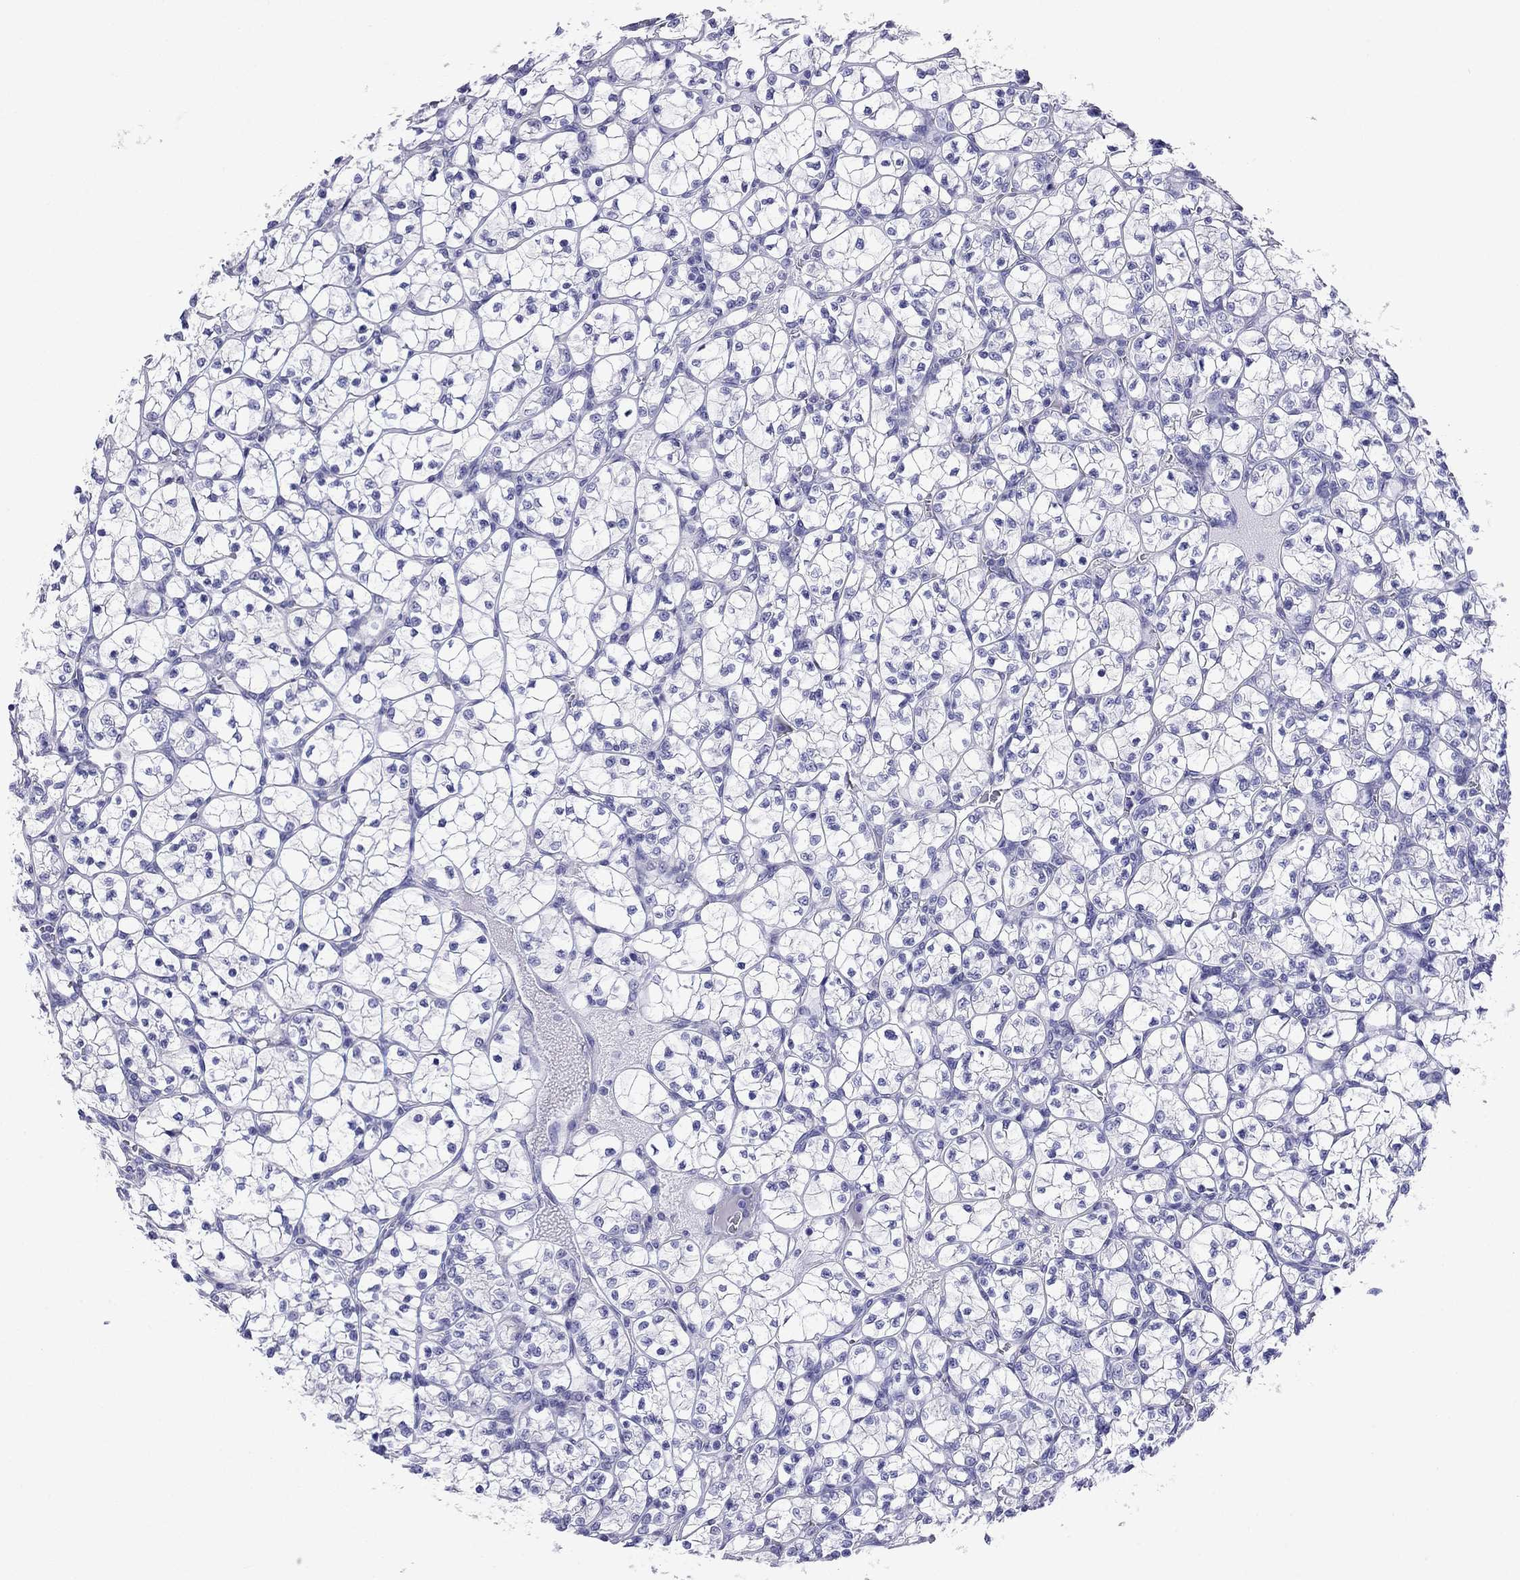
{"staining": {"intensity": "negative", "quantity": "none", "location": "none"}, "tissue": "renal cancer", "cell_type": "Tumor cells", "image_type": "cancer", "snomed": [{"axis": "morphology", "description": "Adenocarcinoma, NOS"}, {"axis": "topography", "description": "Kidney"}], "caption": "An image of human renal cancer (adenocarcinoma) is negative for staining in tumor cells. Brightfield microscopy of IHC stained with DAB (brown) and hematoxylin (blue), captured at high magnification.", "gene": "KIAA2012", "patient": {"sex": "female", "age": 89}}